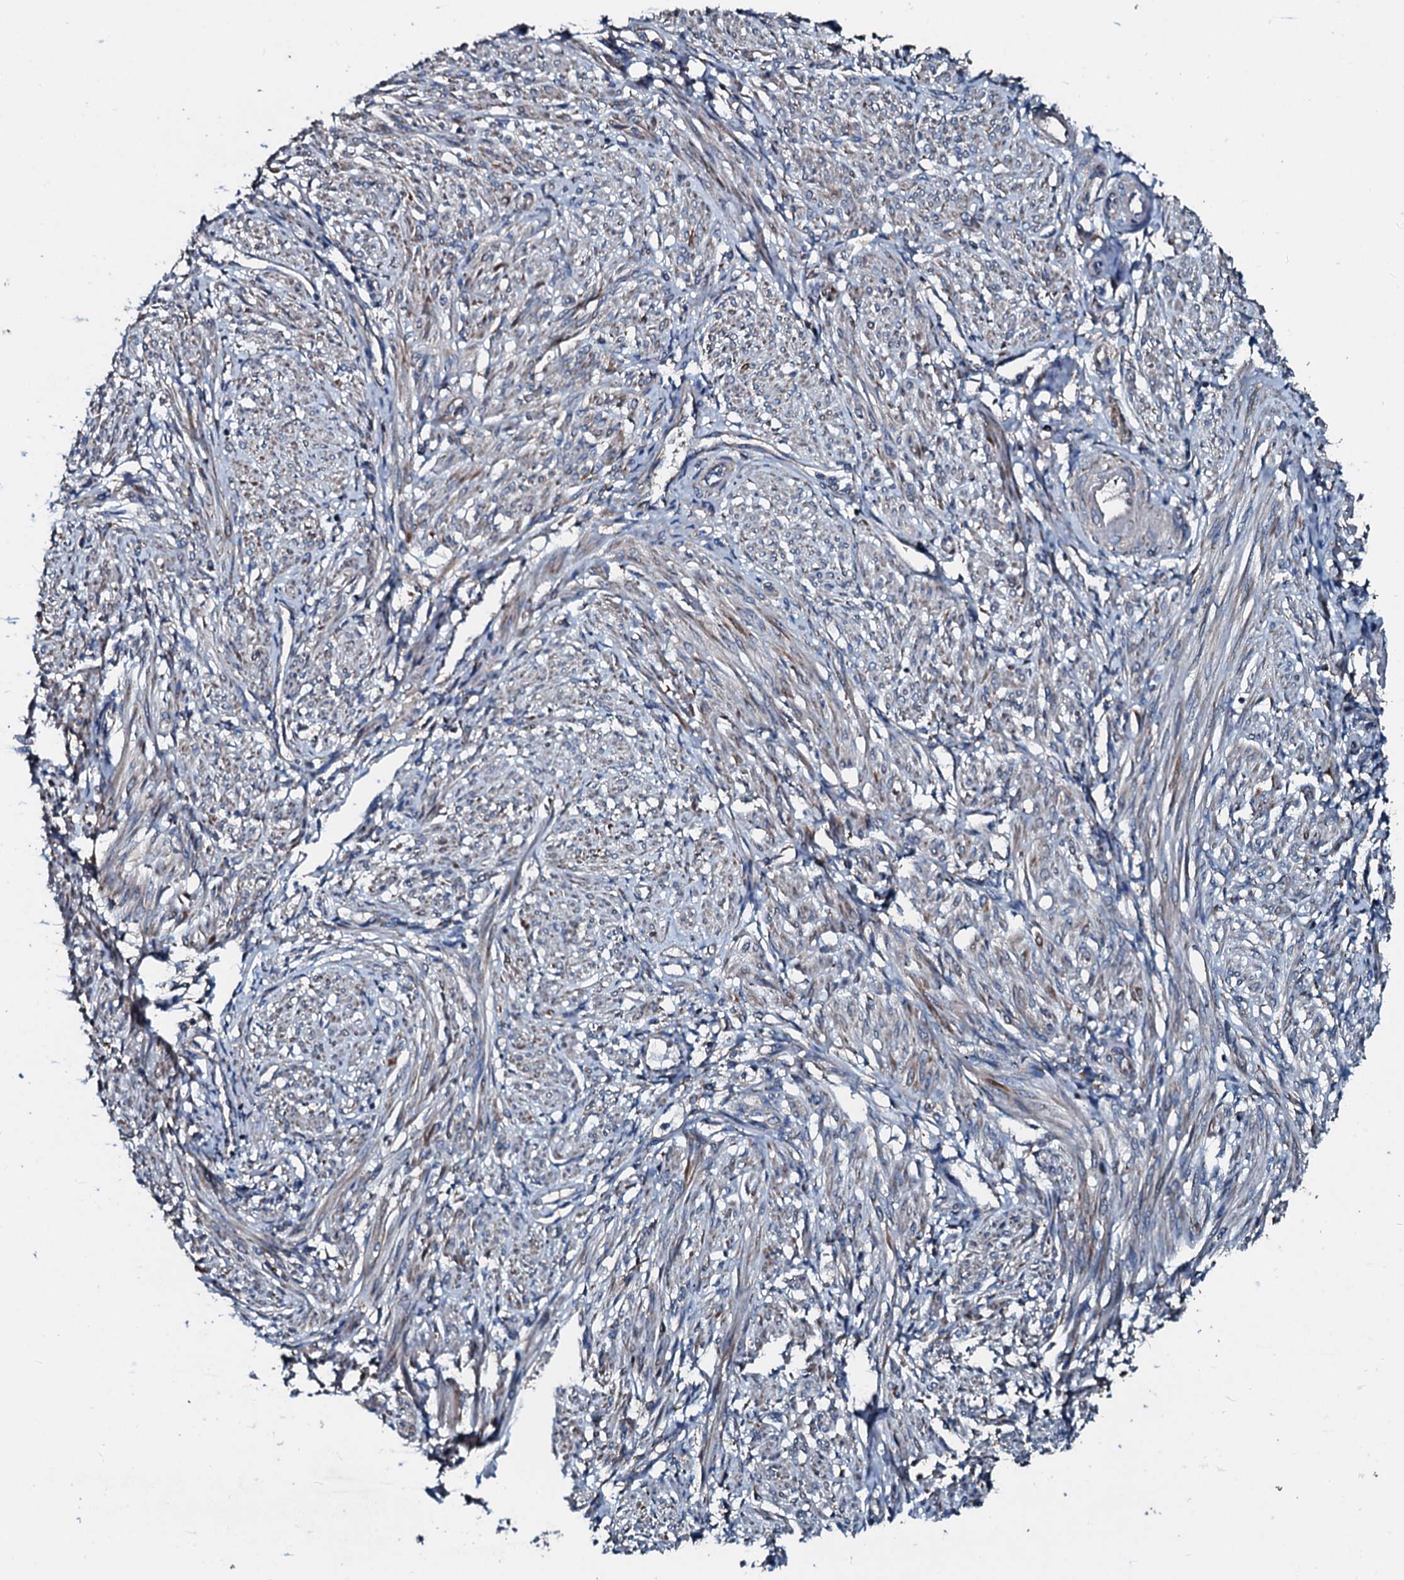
{"staining": {"intensity": "weak", "quantity": "25%-75%", "location": "cytoplasmic/membranous"}, "tissue": "smooth muscle", "cell_type": "Smooth muscle cells", "image_type": "normal", "snomed": [{"axis": "morphology", "description": "Normal tissue, NOS"}, {"axis": "topography", "description": "Smooth muscle"}], "caption": "Smooth muscle cells exhibit low levels of weak cytoplasmic/membranous expression in about 25%-75% of cells in unremarkable smooth muscle. The protein of interest is shown in brown color, while the nuclei are stained blue.", "gene": "ACSS3", "patient": {"sex": "female", "age": 39}}